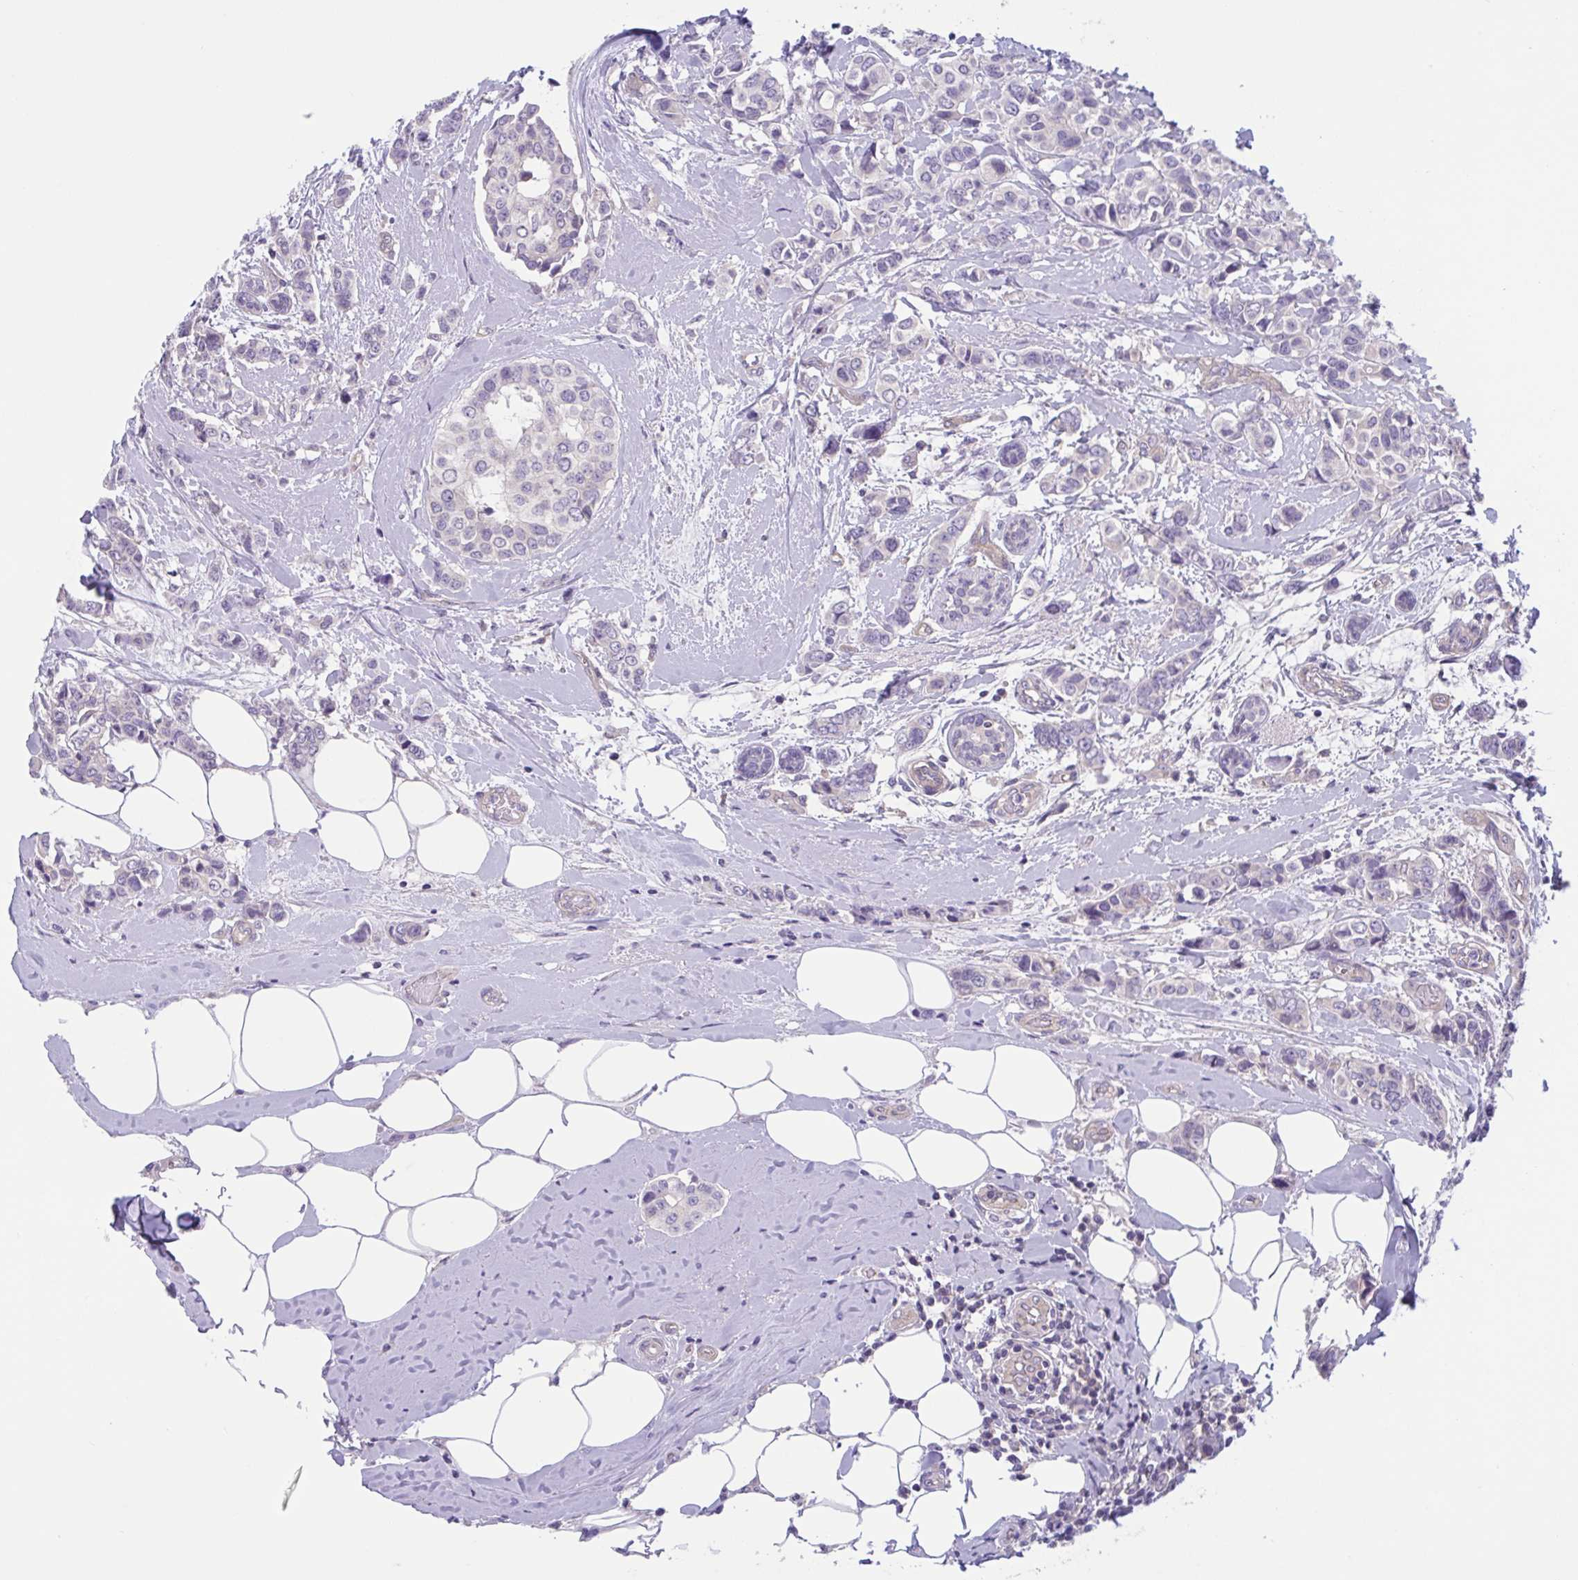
{"staining": {"intensity": "negative", "quantity": "none", "location": "none"}, "tissue": "breast cancer", "cell_type": "Tumor cells", "image_type": "cancer", "snomed": [{"axis": "morphology", "description": "Lobular carcinoma"}, {"axis": "topography", "description": "Breast"}], "caption": "This is an immunohistochemistry photomicrograph of human breast cancer. There is no expression in tumor cells.", "gene": "TTC7B", "patient": {"sex": "female", "age": 51}}